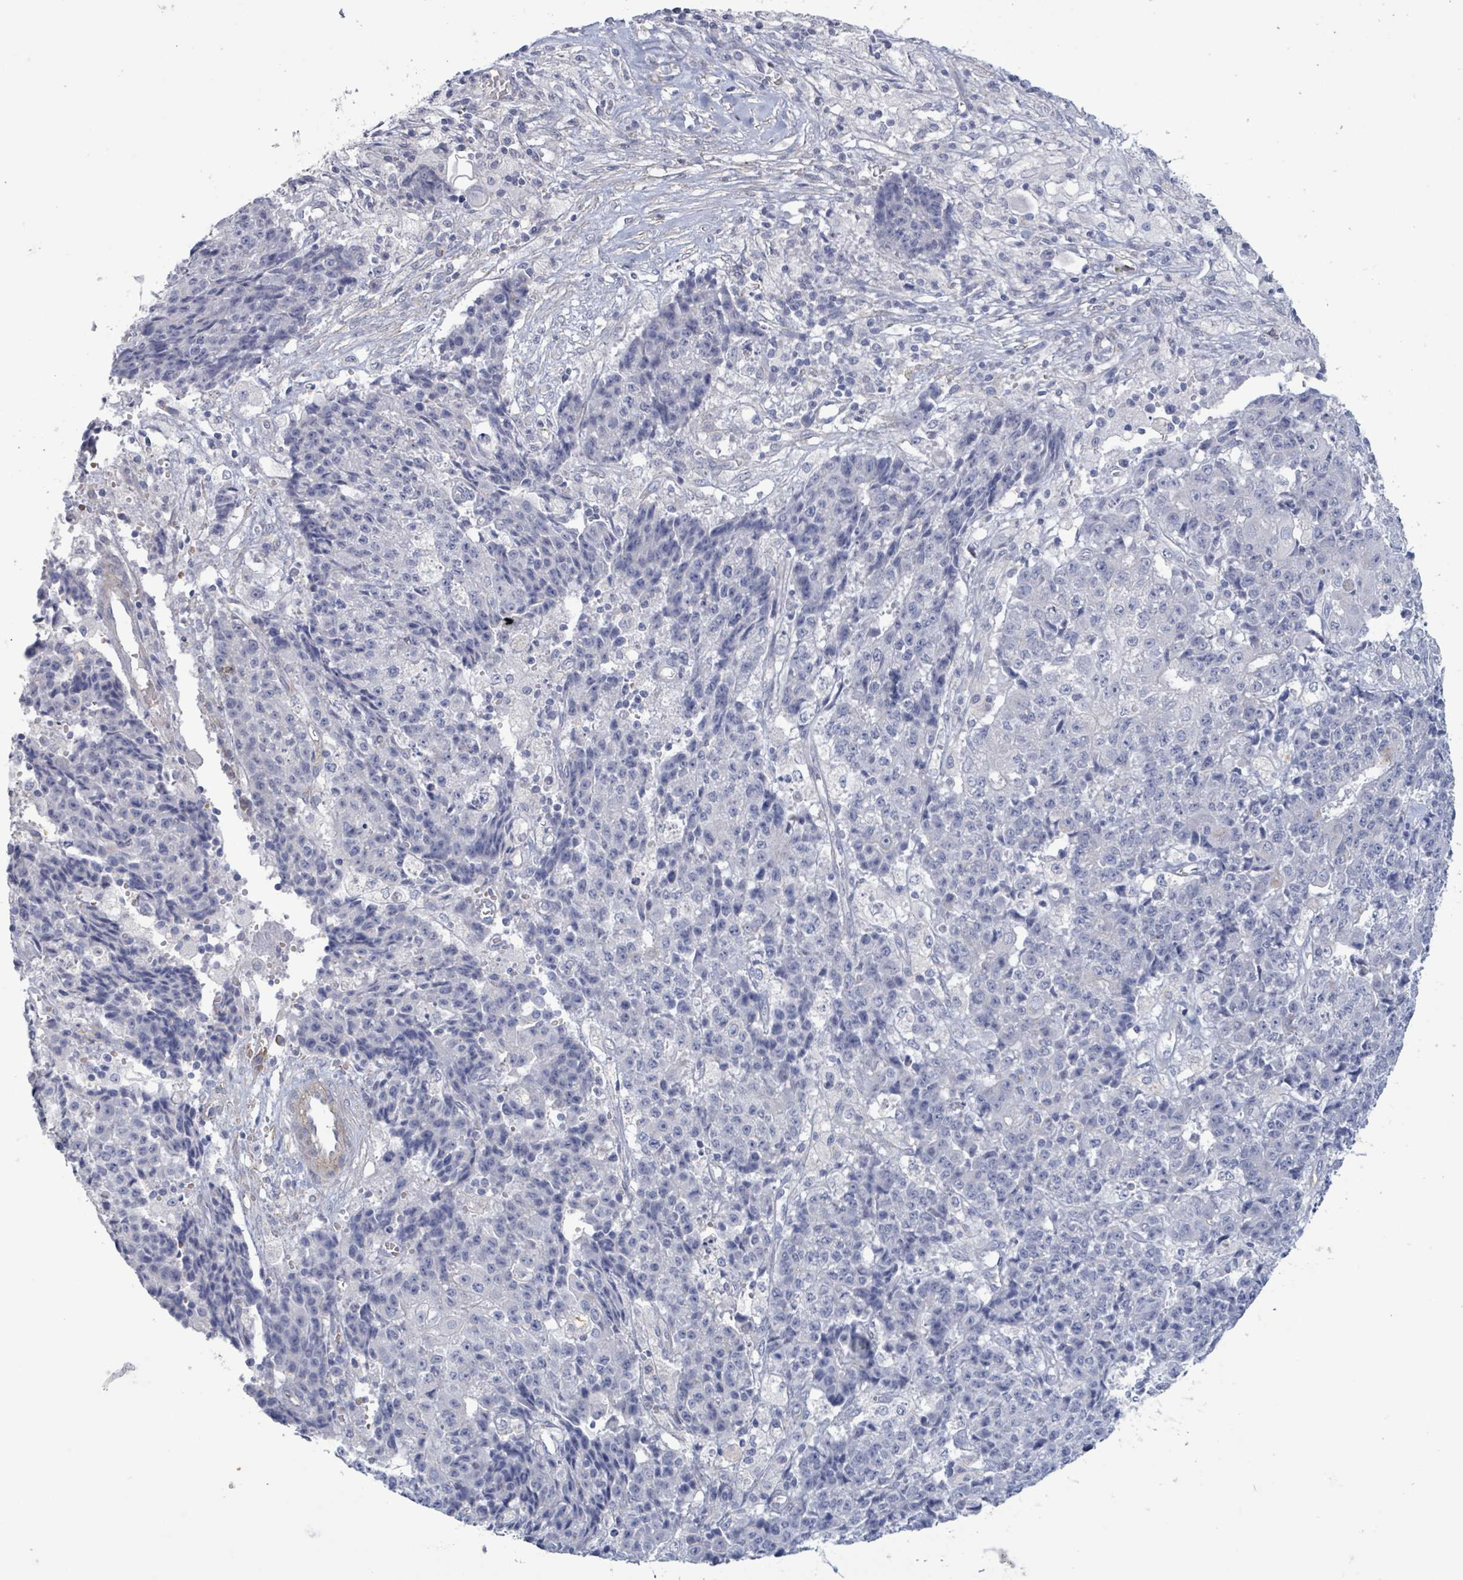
{"staining": {"intensity": "negative", "quantity": "none", "location": "none"}, "tissue": "ovarian cancer", "cell_type": "Tumor cells", "image_type": "cancer", "snomed": [{"axis": "morphology", "description": "Carcinoma, endometroid"}, {"axis": "topography", "description": "Ovary"}], "caption": "DAB (3,3'-diaminobenzidine) immunohistochemical staining of human ovarian cancer shows no significant positivity in tumor cells. (DAB (3,3'-diaminobenzidine) IHC visualized using brightfield microscopy, high magnification).", "gene": "PKLR", "patient": {"sex": "female", "age": 42}}